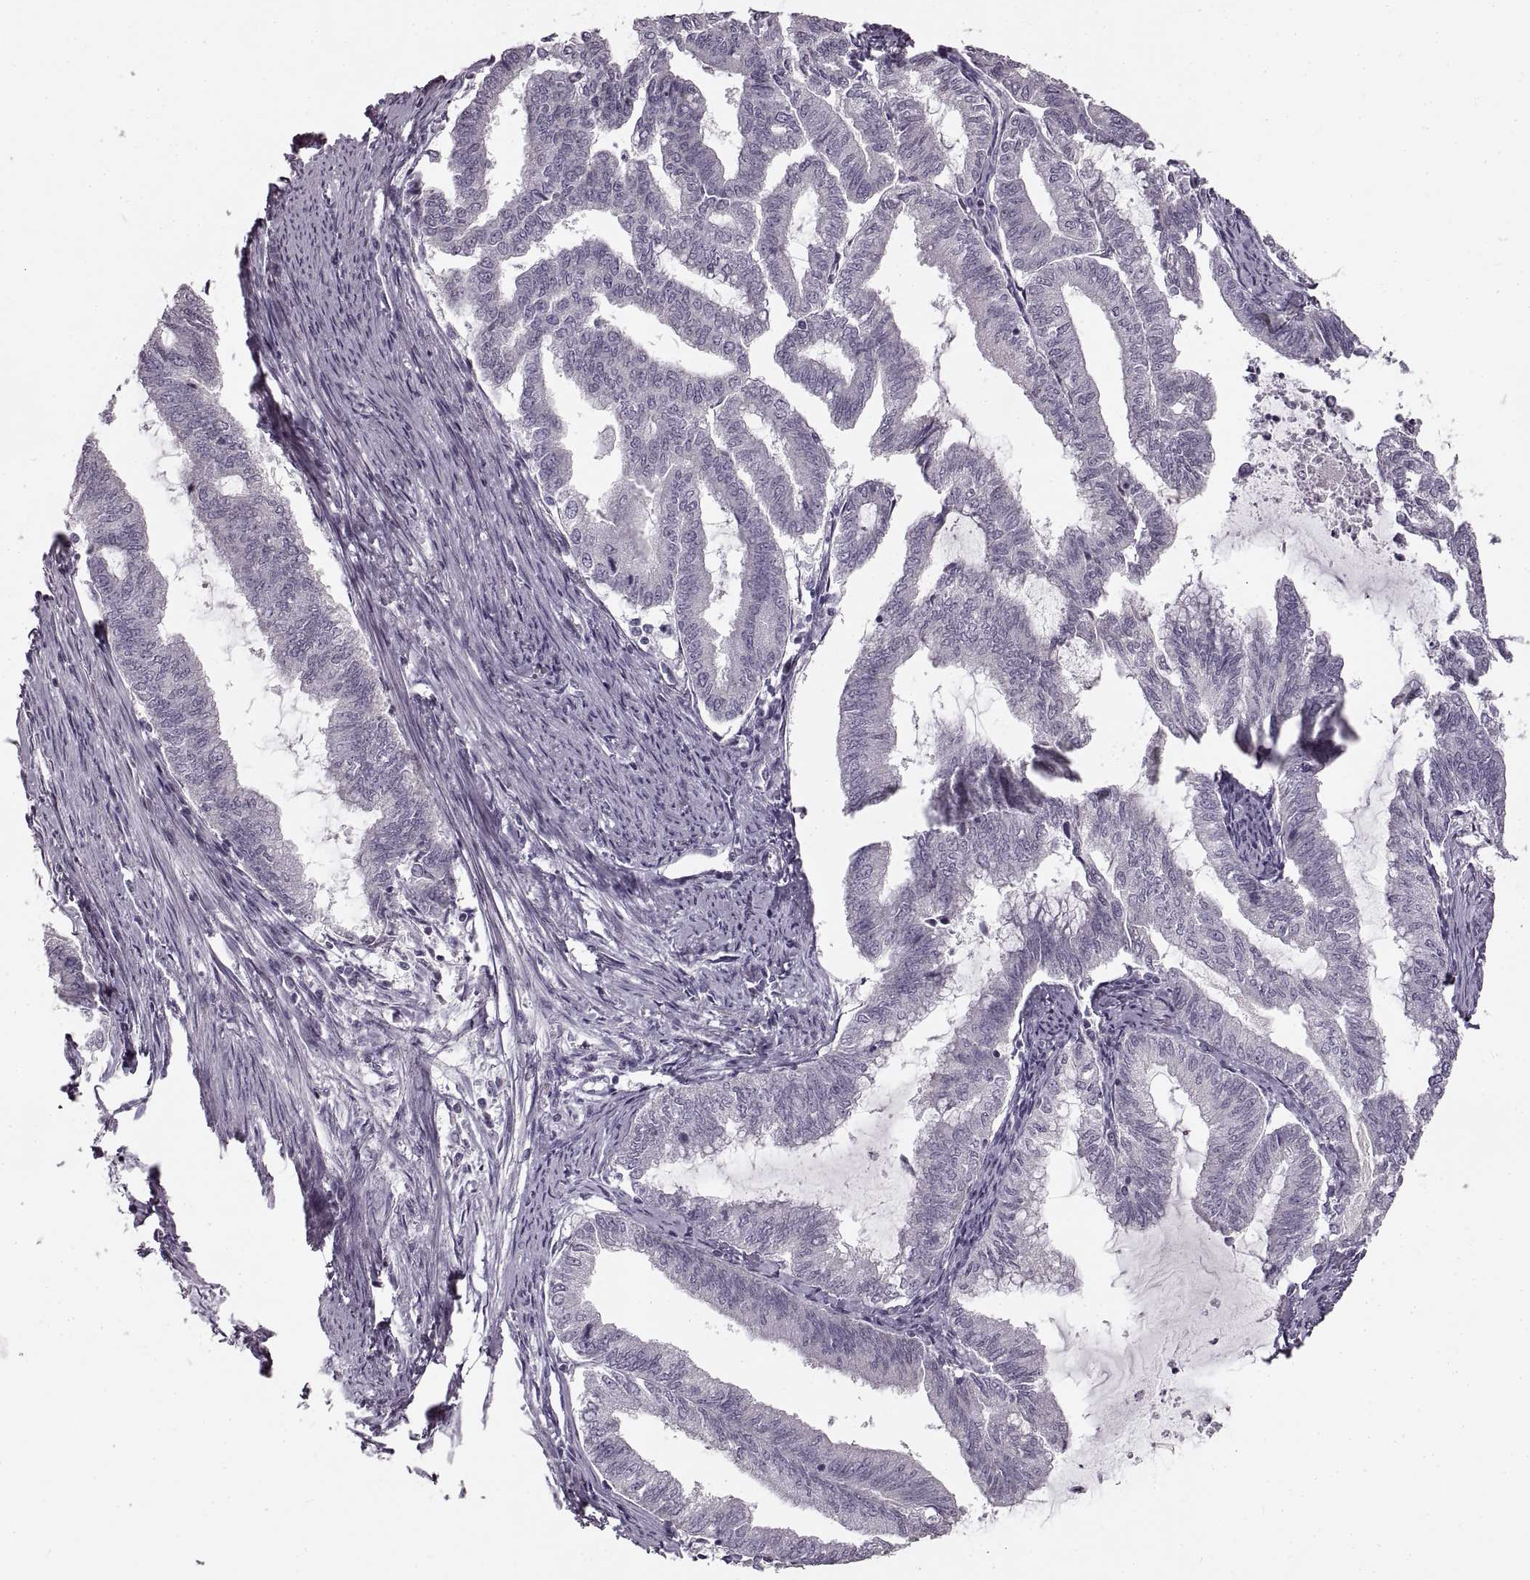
{"staining": {"intensity": "negative", "quantity": "none", "location": "none"}, "tissue": "endometrial cancer", "cell_type": "Tumor cells", "image_type": "cancer", "snomed": [{"axis": "morphology", "description": "Adenocarcinoma, NOS"}, {"axis": "topography", "description": "Endometrium"}], "caption": "Immunohistochemistry photomicrograph of neoplastic tissue: human endometrial cancer stained with DAB (3,3'-diaminobenzidine) shows no significant protein positivity in tumor cells. Nuclei are stained in blue.", "gene": "CNTN1", "patient": {"sex": "female", "age": 79}}